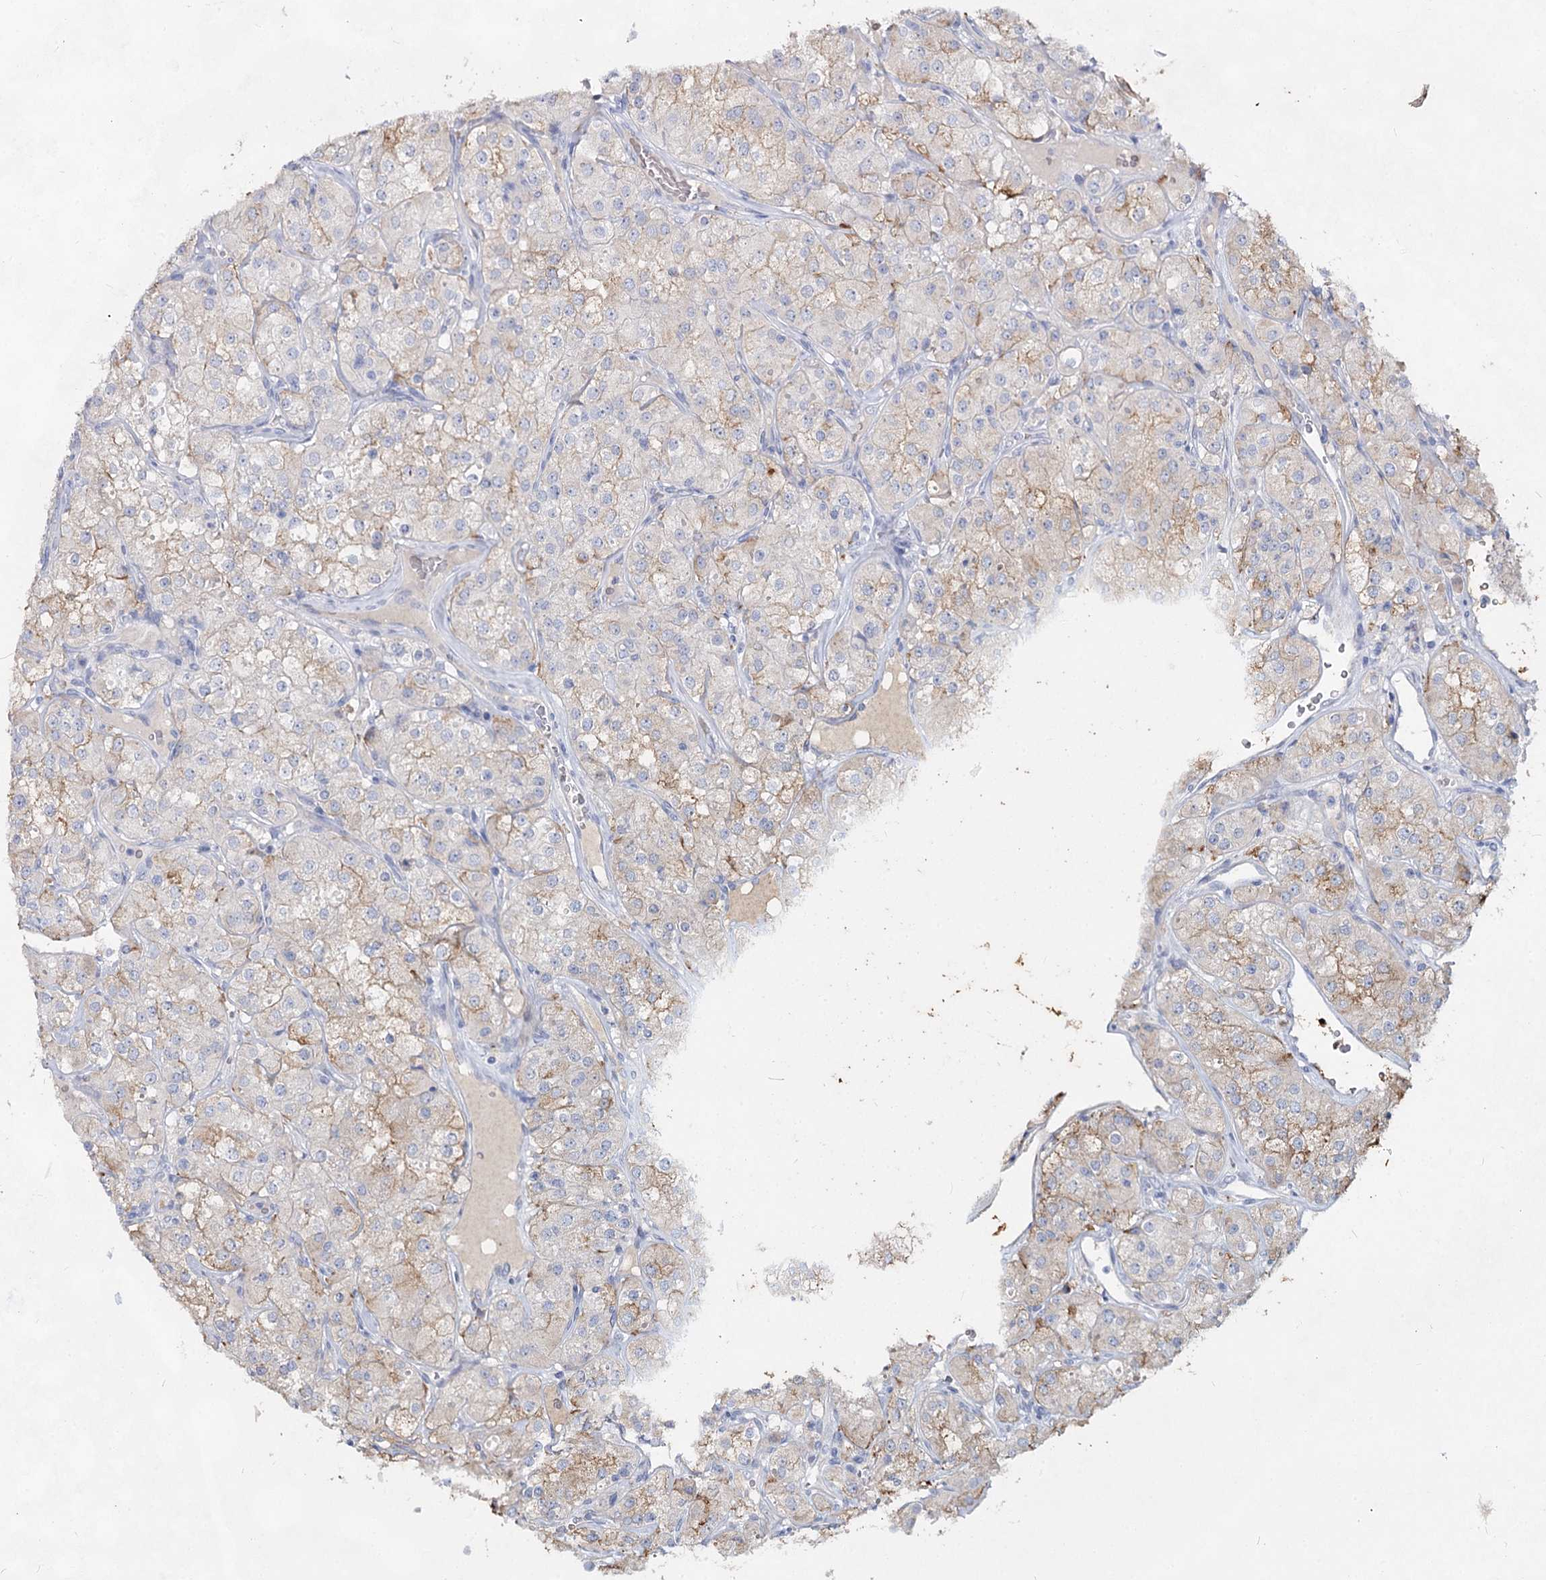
{"staining": {"intensity": "weak", "quantity": "<25%", "location": "cytoplasmic/membranous"}, "tissue": "renal cancer", "cell_type": "Tumor cells", "image_type": "cancer", "snomed": [{"axis": "morphology", "description": "Adenocarcinoma, NOS"}, {"axis": "topography", "description": "Kidney"}], "caption": "Immunohistochemistry image of neoplastic tissue: renal cancer stained with DAB demonstrates no significant protein staining in tumor cells.", "gene": "CCDC73", "patient": {"sex": "male", "age": 77}}